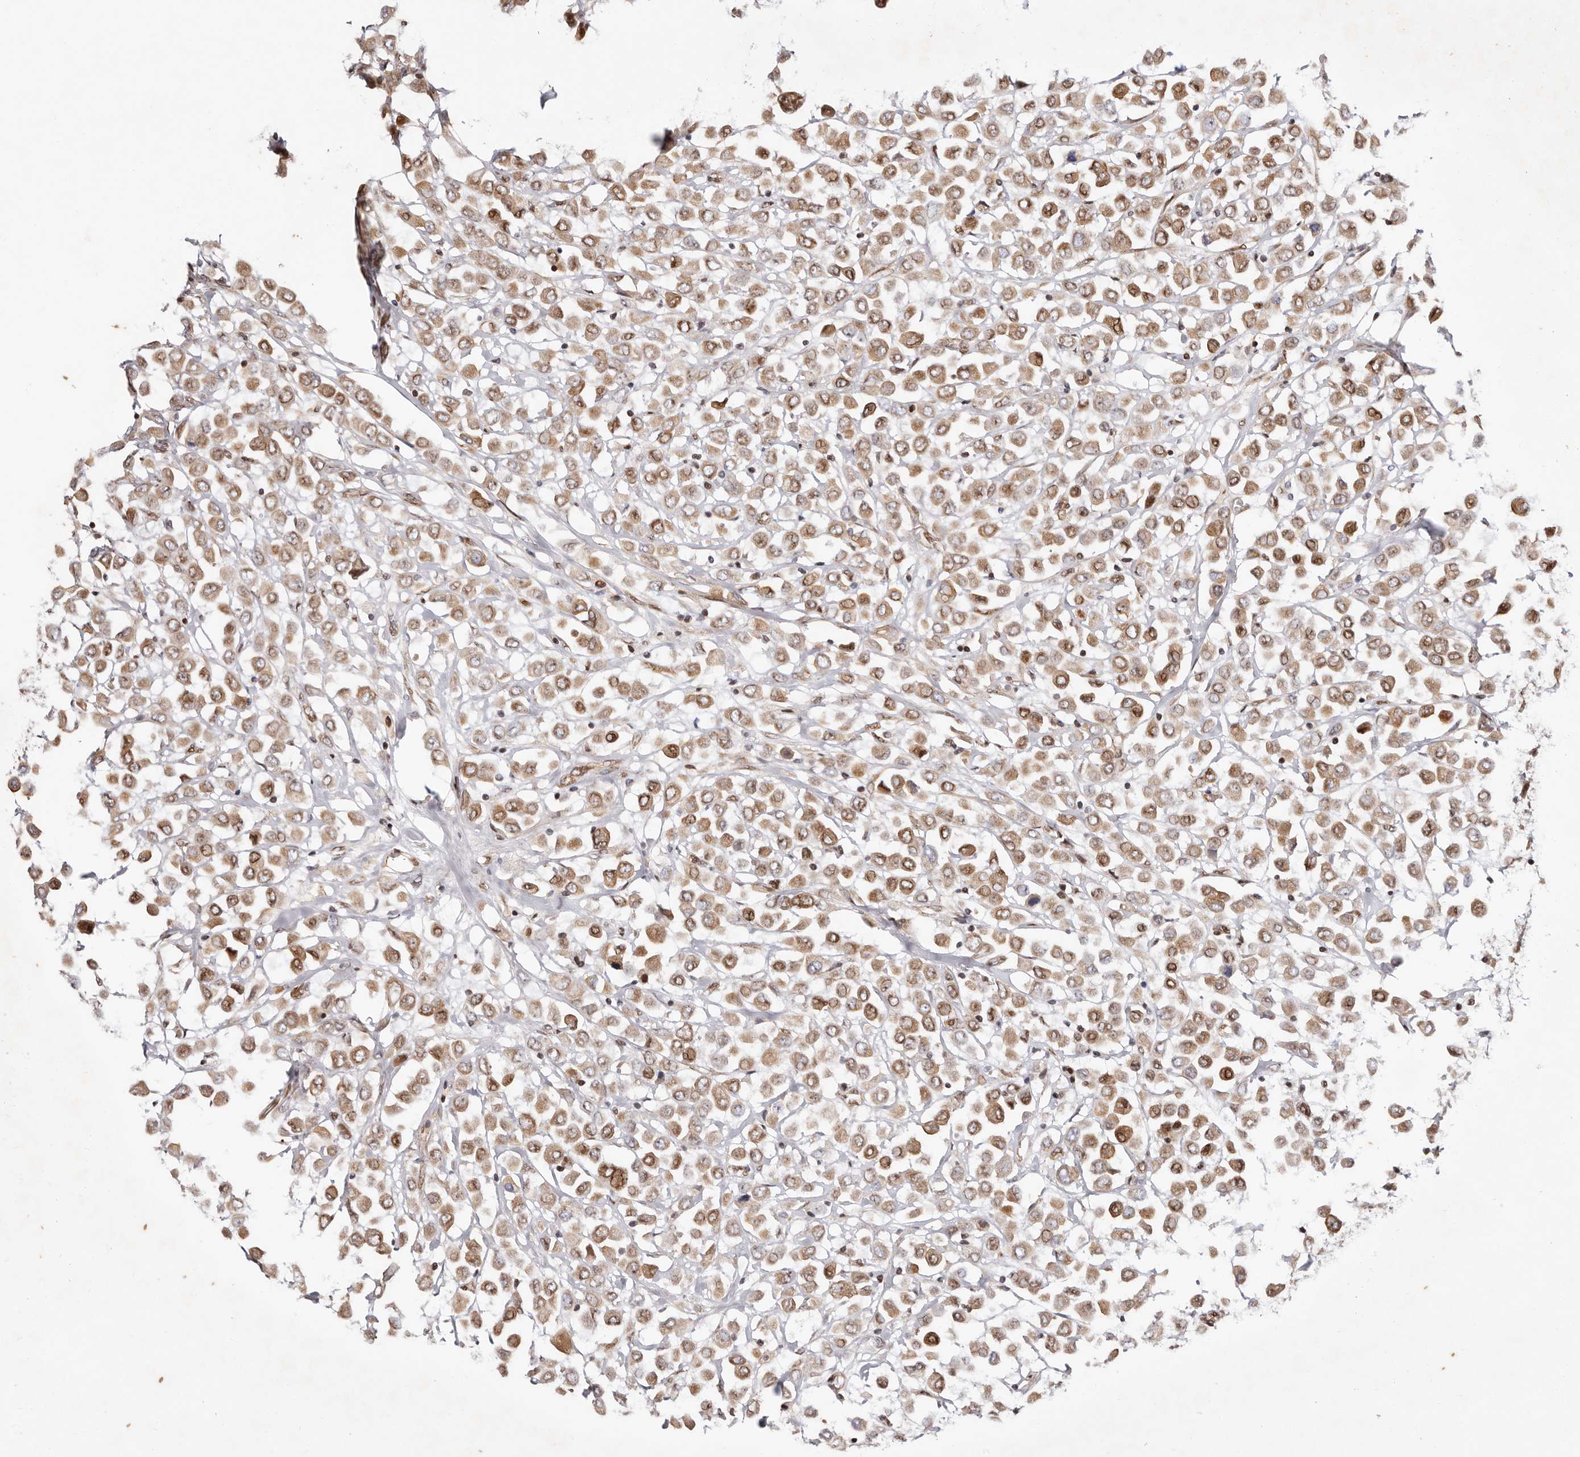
{"staining": {"intensity": "moderate", "quantity": ">75%", "location": "cytoplasmic/membranous"}, "tissue": "breast cancer", "cell_type": "Tumor cells", "image_type": "cancer", "snomed": [{"axis": "morphology", "description": "Duct carcinoma"}, {"axis": "topography", "description": "Breast"}], "caption": "Immunohistochemistry of breast cancer demonstrates medium levels of moderate cytoplasmic/membranous positivity in about >75% of tumor cells. (DAB = brown stain, brightfield microscopy at high magnification).", "gene": "EPHX3", "patient": {"sex": "female", "age": 61}}